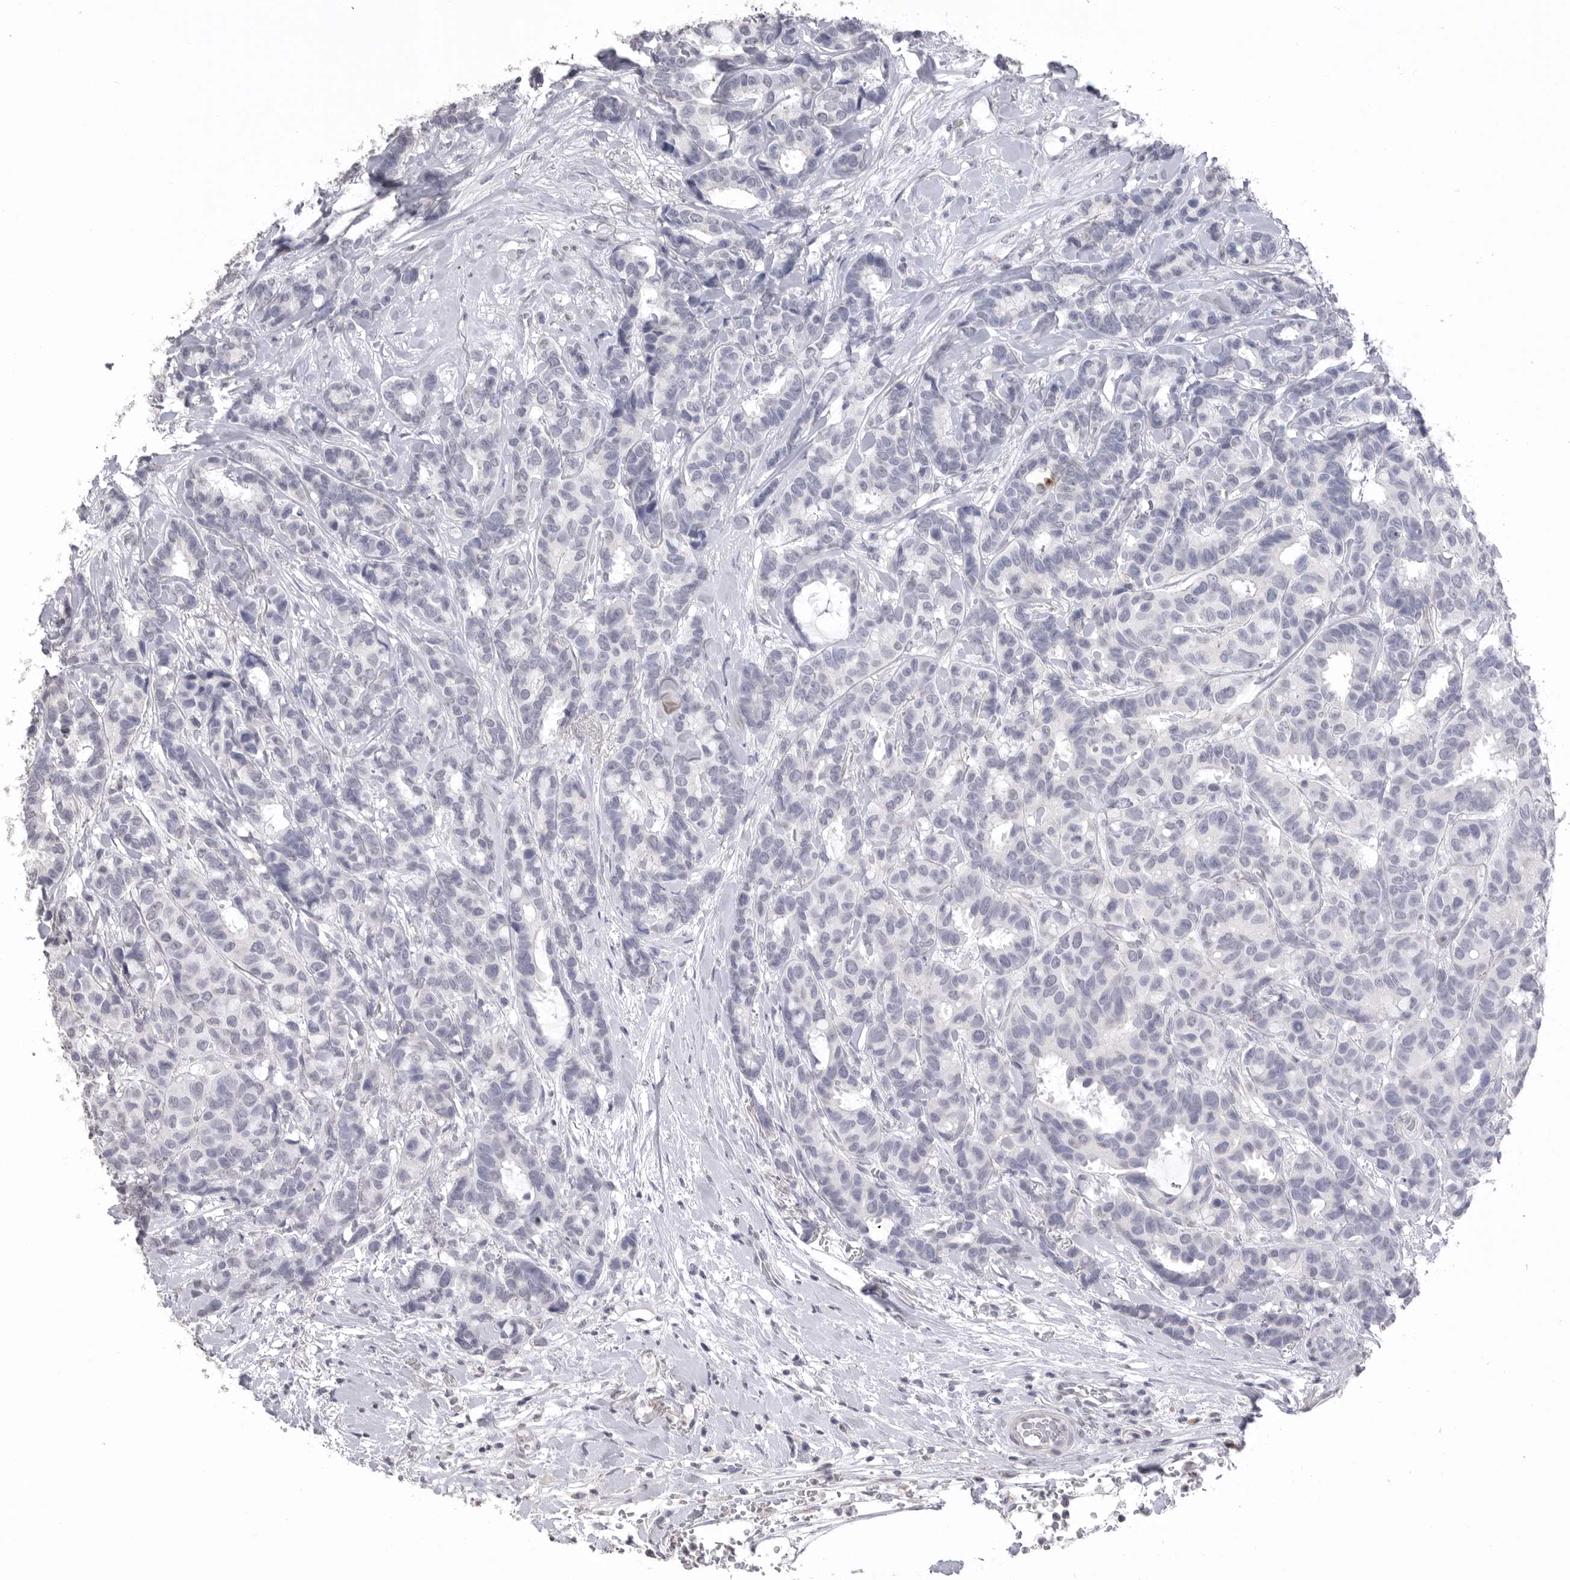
{"staining": {"intensity": "negative", "quantity": "none", "location": "none"}, "tissue": "breast cancer", "cell_type": "Tumor cells", "image_type": "cancer", "snomed": [{"axis": "morphology", "description": "Duct carcinoma"}, {"axis": "topography", "description": "Breast"}], "caption": "Tumor cells show no significant staining in breast cancer (intraductal carcinoma). (Stains: DAB (3,3'-diaminobenzidine) immunohistochemistry (IHC) with hematoxylin counter stain, Microscopy: brightfield microscopy at high magnification).", "gene": "ICAM5", "patient": {"sex": "female", "age": 87}}